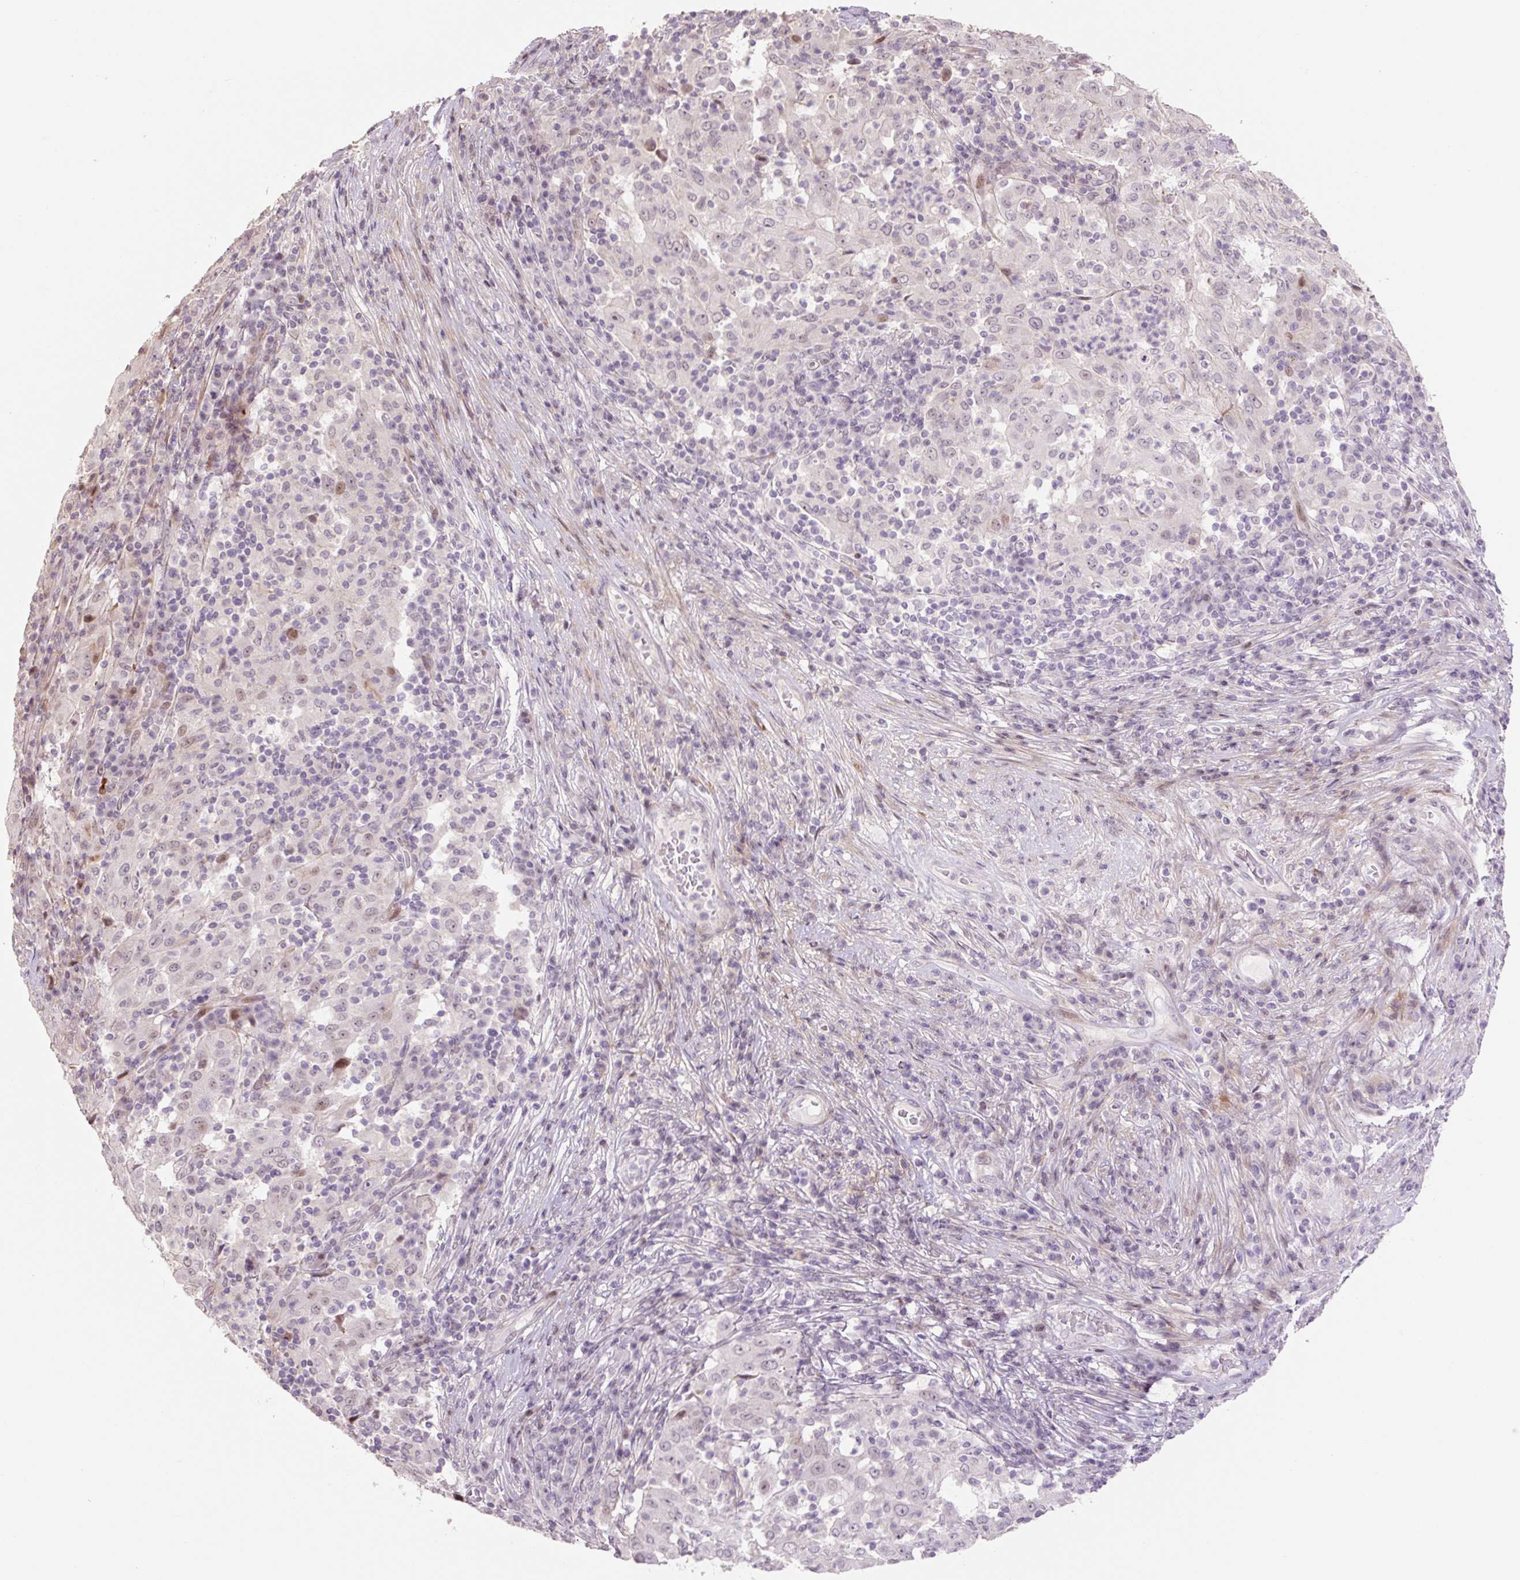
{"staining": {"intensity": "moderate", "quantity": "<25%", "location": "nuclear"}, "tissue": "pancreatic cancer", "cell_type": "Tumor cells", "image_type": "cancer", "snomed": [{"axis": "morphology", "description": "Adenocarcinoma, NOS"}, {"axis": "topography", "description": "Pancreas"}], "caption": "Adenocarcinoma (pancreatic) stained with IHC demonstrates moderate nuclear positivity in approximately <25% of tumor cells.", "gene": "ZNF552", "patient": {"sex": "male", "age": 63}}